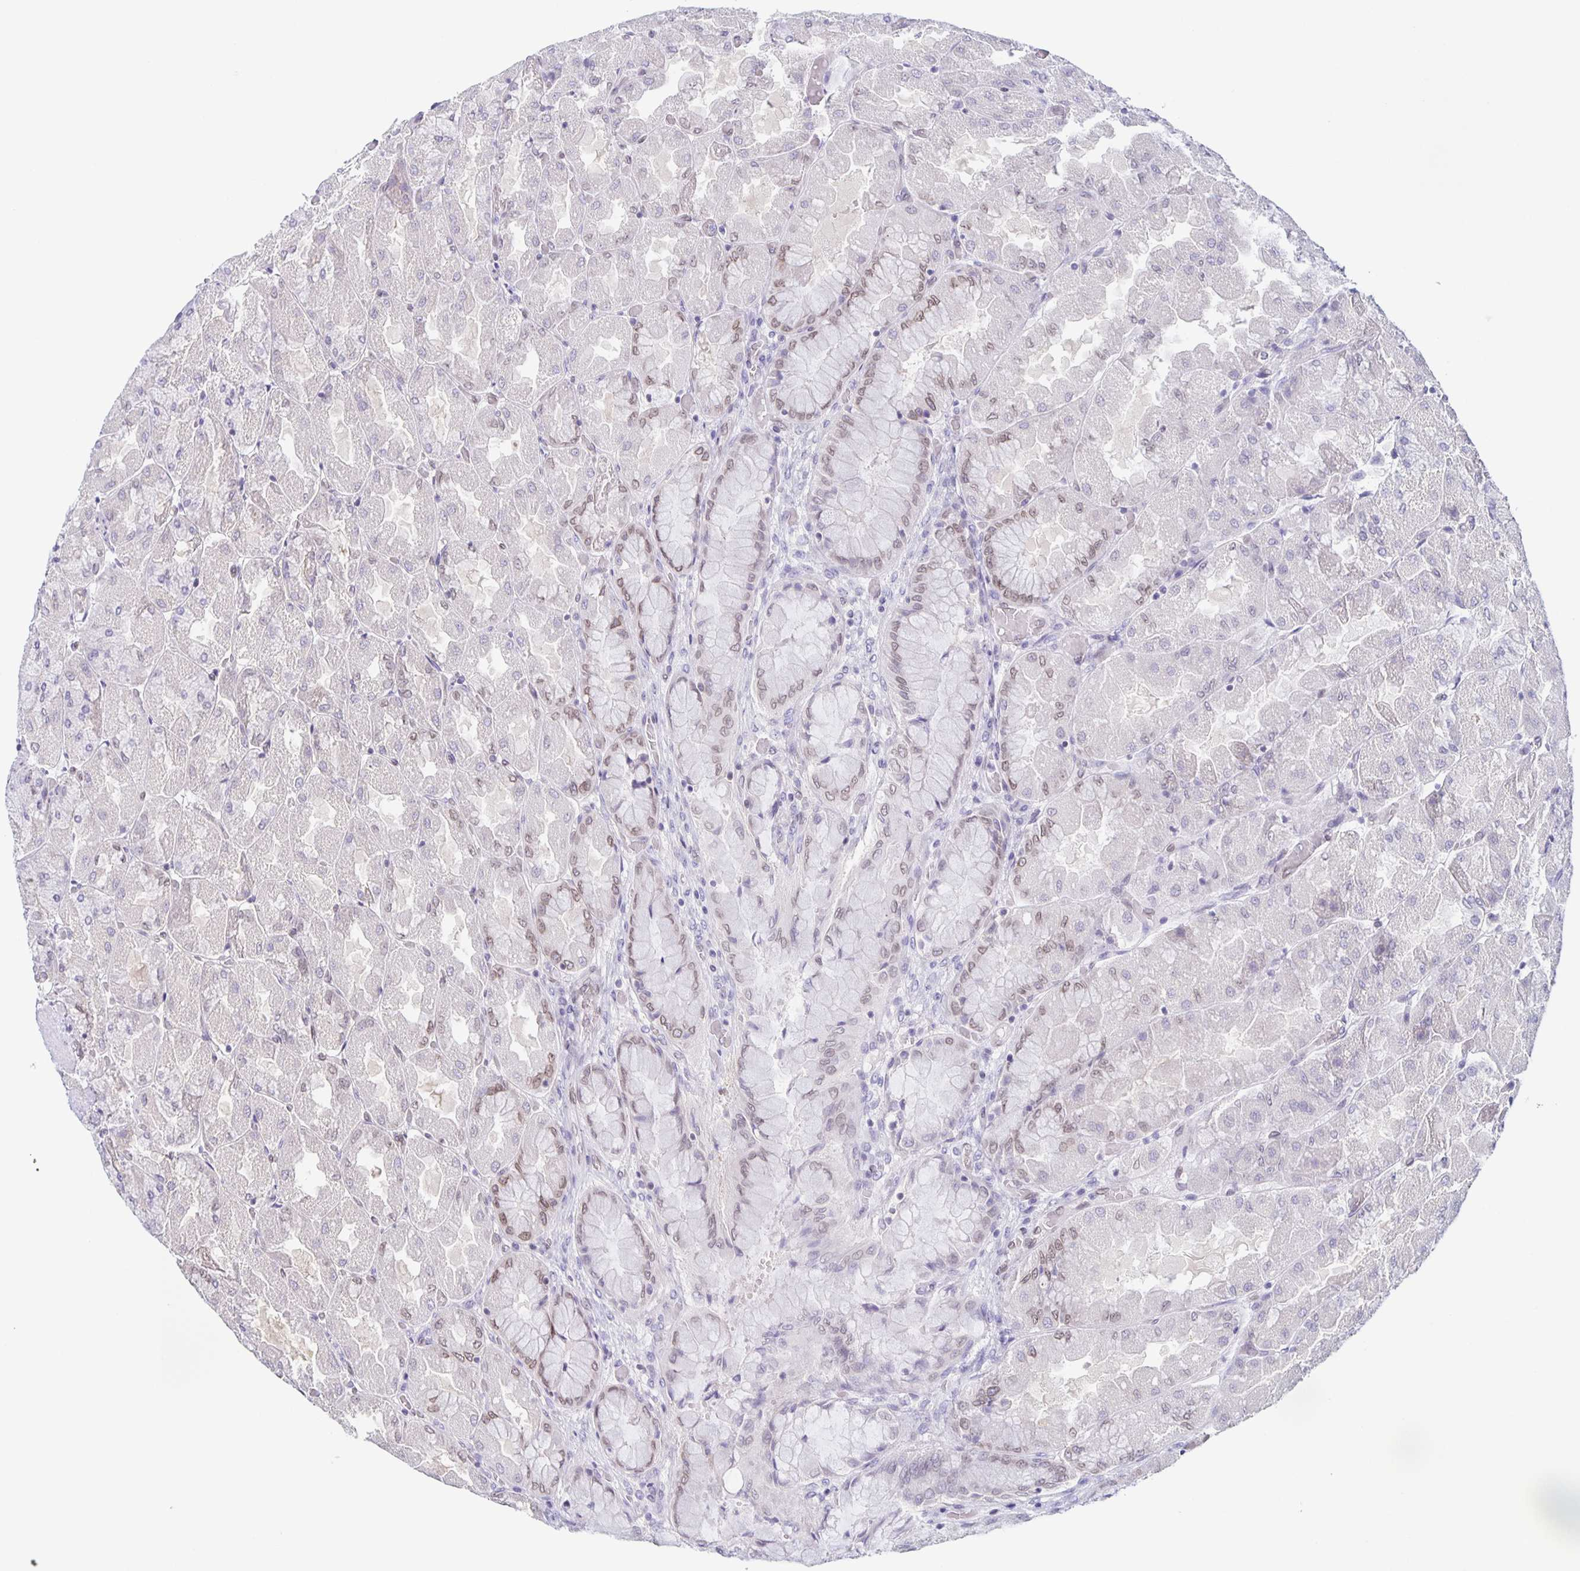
{"staining": {"intensity": "moderate", "quantity": "<25%", "location": "cytoplasmic/membranous,nuclear"}, "tissue": "stomach", "cell_type": "Glandular cells", "image_type": "normal", "snomed": [{"axis": "morphology", "description": "Normal tissue, NOS"}, {"axis": "topography", "description": "Stomach"}], "caption": "IHC of normal stomach demonstrates low levels of moderate cytoplasmic/membranous,nuclear staining in about <25% of glandular cells.", "gene": "SYNE2", "patient": {"sex": "female", "age": 61}}